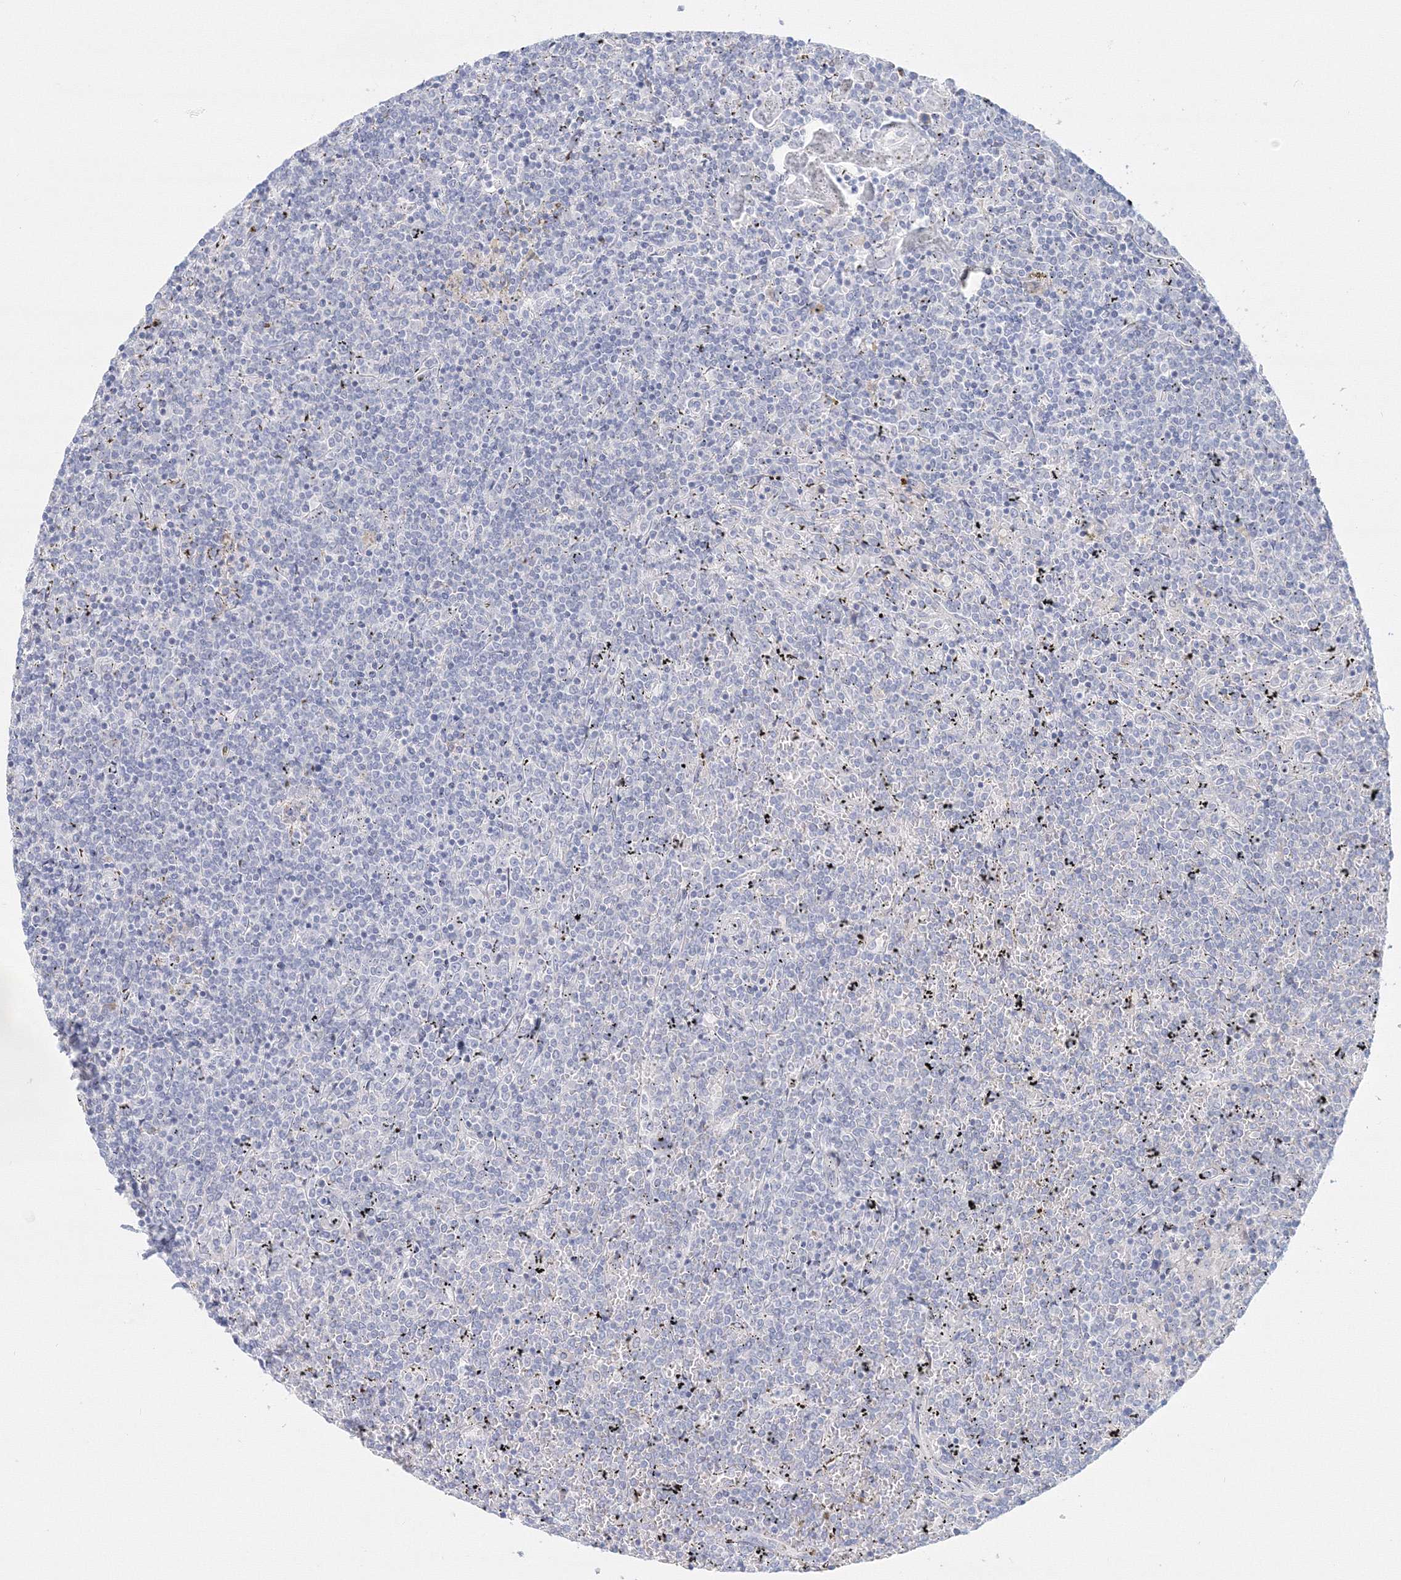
{"staining": {"intensity": "negative", "quantity": "none", "location": "none"}, "tissue": "lymphoma", "cell_type": "Tumor cells", "image_type": "cancer", "snomed": [{"axis": "morphology", "description": "Malignant lymphoma, non-Hodgkin's type, Low grade"}, {"axis": "topography", "description": "Spleen"}], "caption": "IHC histopathology image of neoplastic tissue: low-grade malignant lymphoma, non-Hodgkin's type stained with DAB (3,3'-diaminobenzidine) shows no significant protein staining in tumor cells. (DAB (3,3'-diaminobenzidine) immunohistochemistry (IHC) with hematoxylin counter stain).", "gene": "VSIG1", "patient": {"sex": "female", "age": 19}}